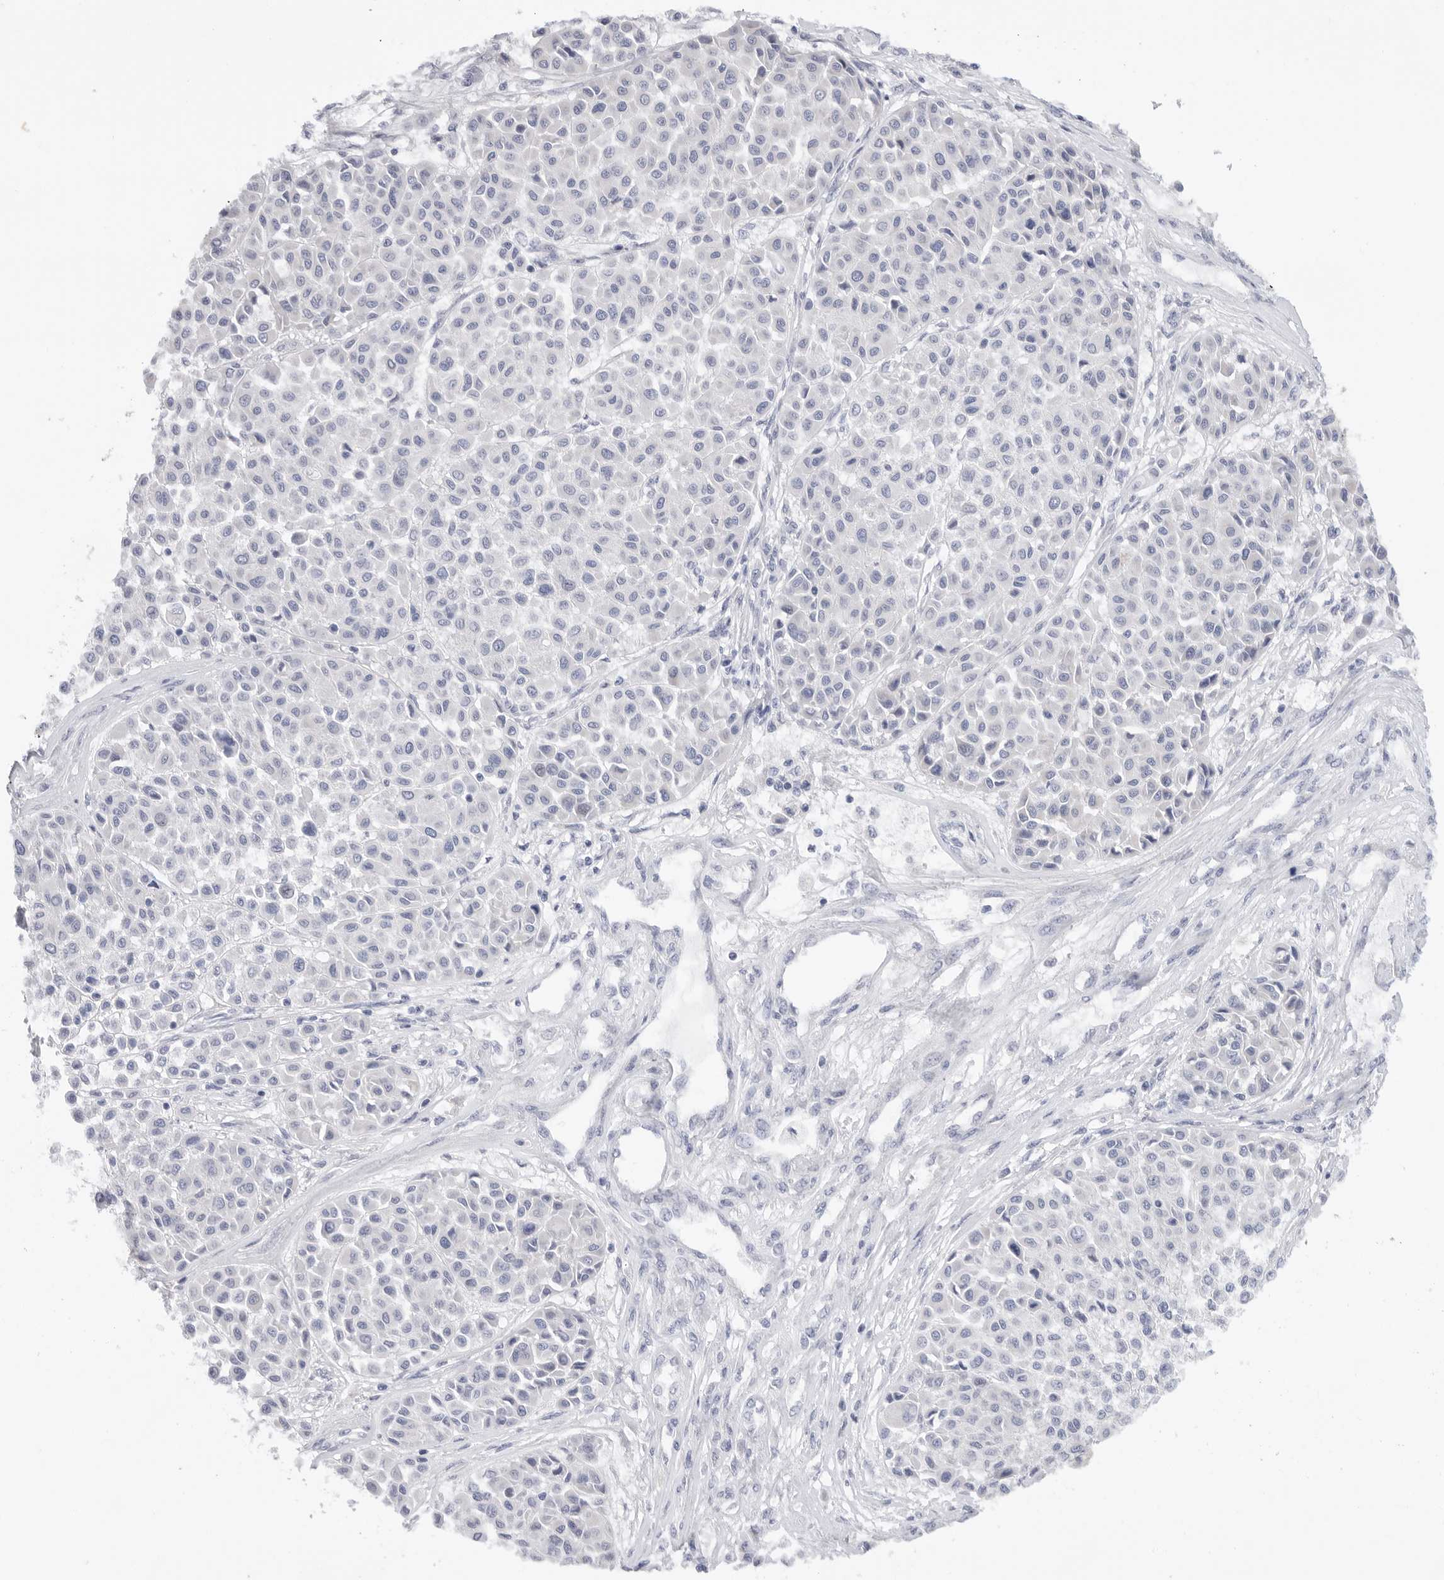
{"staining": {"intensity": "negative", "quantity": "none", "location": "none"}, "tissue": "melanoma", "cell_type": "Tumor cells", "image_type": "cancer", "snomed": [{"axis": "morphology", "description": "Malignant melanoma, Metastatic site"}, {"axis": "topography", "description": "Soft tissue"}], "caption": "DAB immunohistochemical staining of human melanoma displays no significant expression in tumor cells. (IHC, brightfield microscopy, high magnification).", "gene": "MTFR1L", "patient": {"sex": "male", "age": 41}}